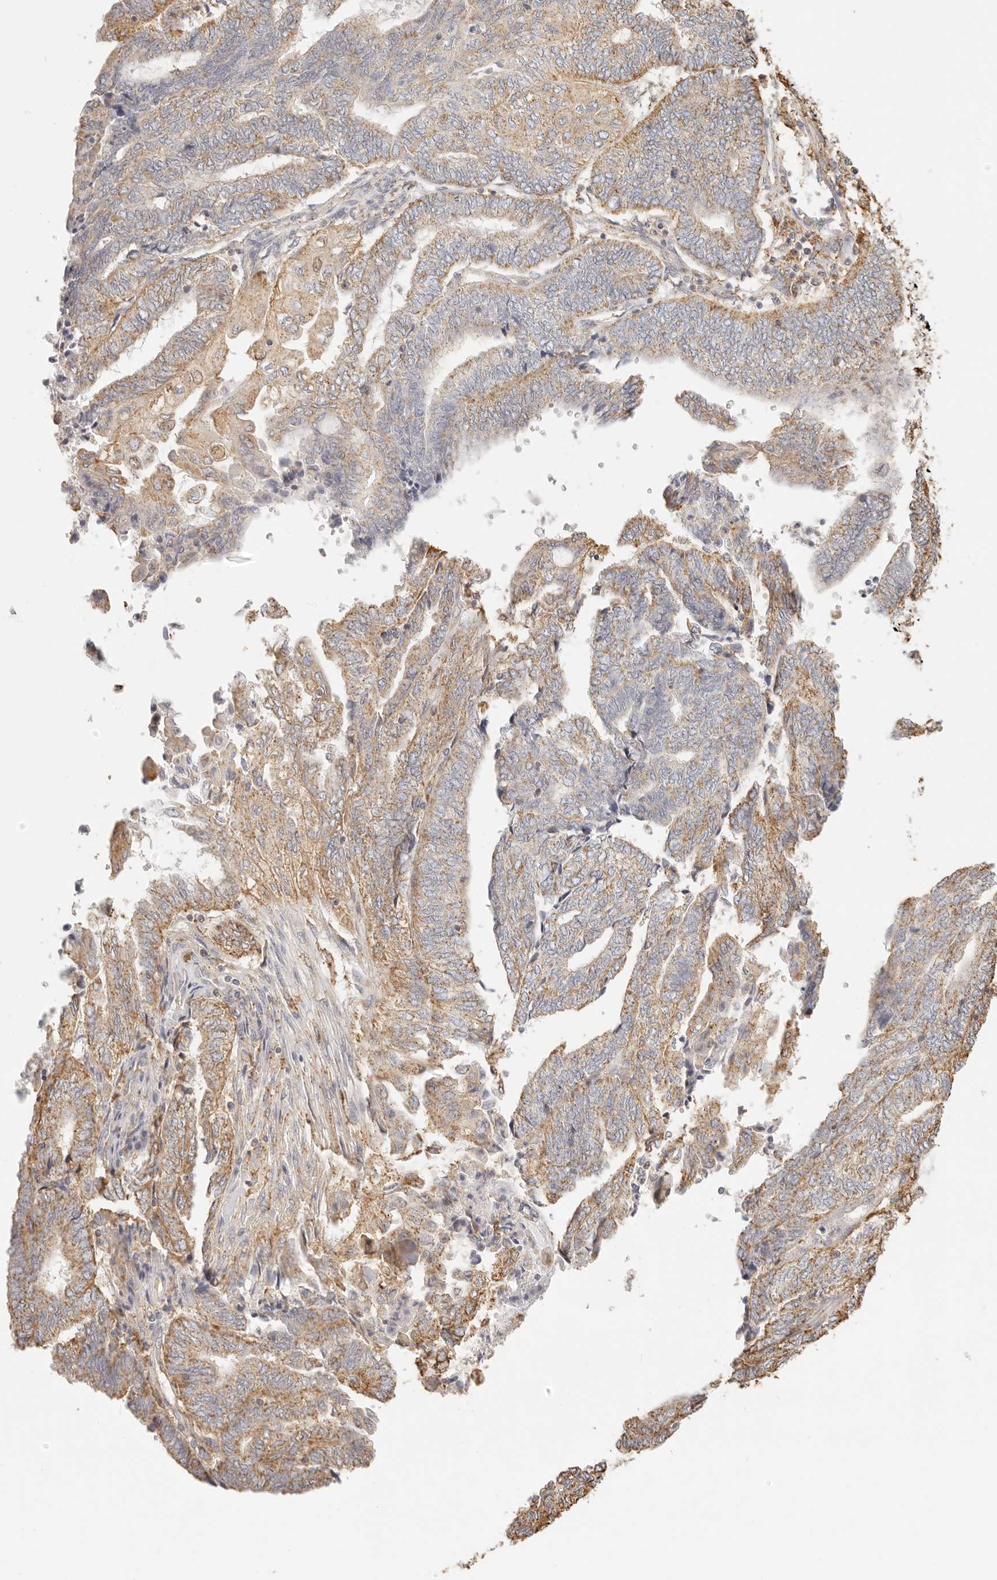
{"staining": {"intensity": "moderate", "quantity": ">75%", "location": "cytoplasmic/membranous"}, "tissue": "endometrial cancer", "cell_type": "Tumor cells", "image_type": "cancer", "snomed": [{"axis": "morphology", "description": "Adenocarcinoma, NOS"}, {"axis": "topography", "description": "Uterus"}, {"axis": "topography", "description": "Endometrium"}], "caption": "Immunohistochemistry (IHC) staining of endometrial adenocarcinoma, which reveals medium levels of moderate cytoplasmic/membranous expression in approximately >75% of tumor cells indicating moderate cytoplasmic/membranous protein staining. The staining was performed using DAB (3,3'-diaminobenzidine) (brown) for protein detection and nuclei were counterstained in hematoxylin (blue).", "gene": "CNMD", "patient": {"sex": "female", "age": 70}}